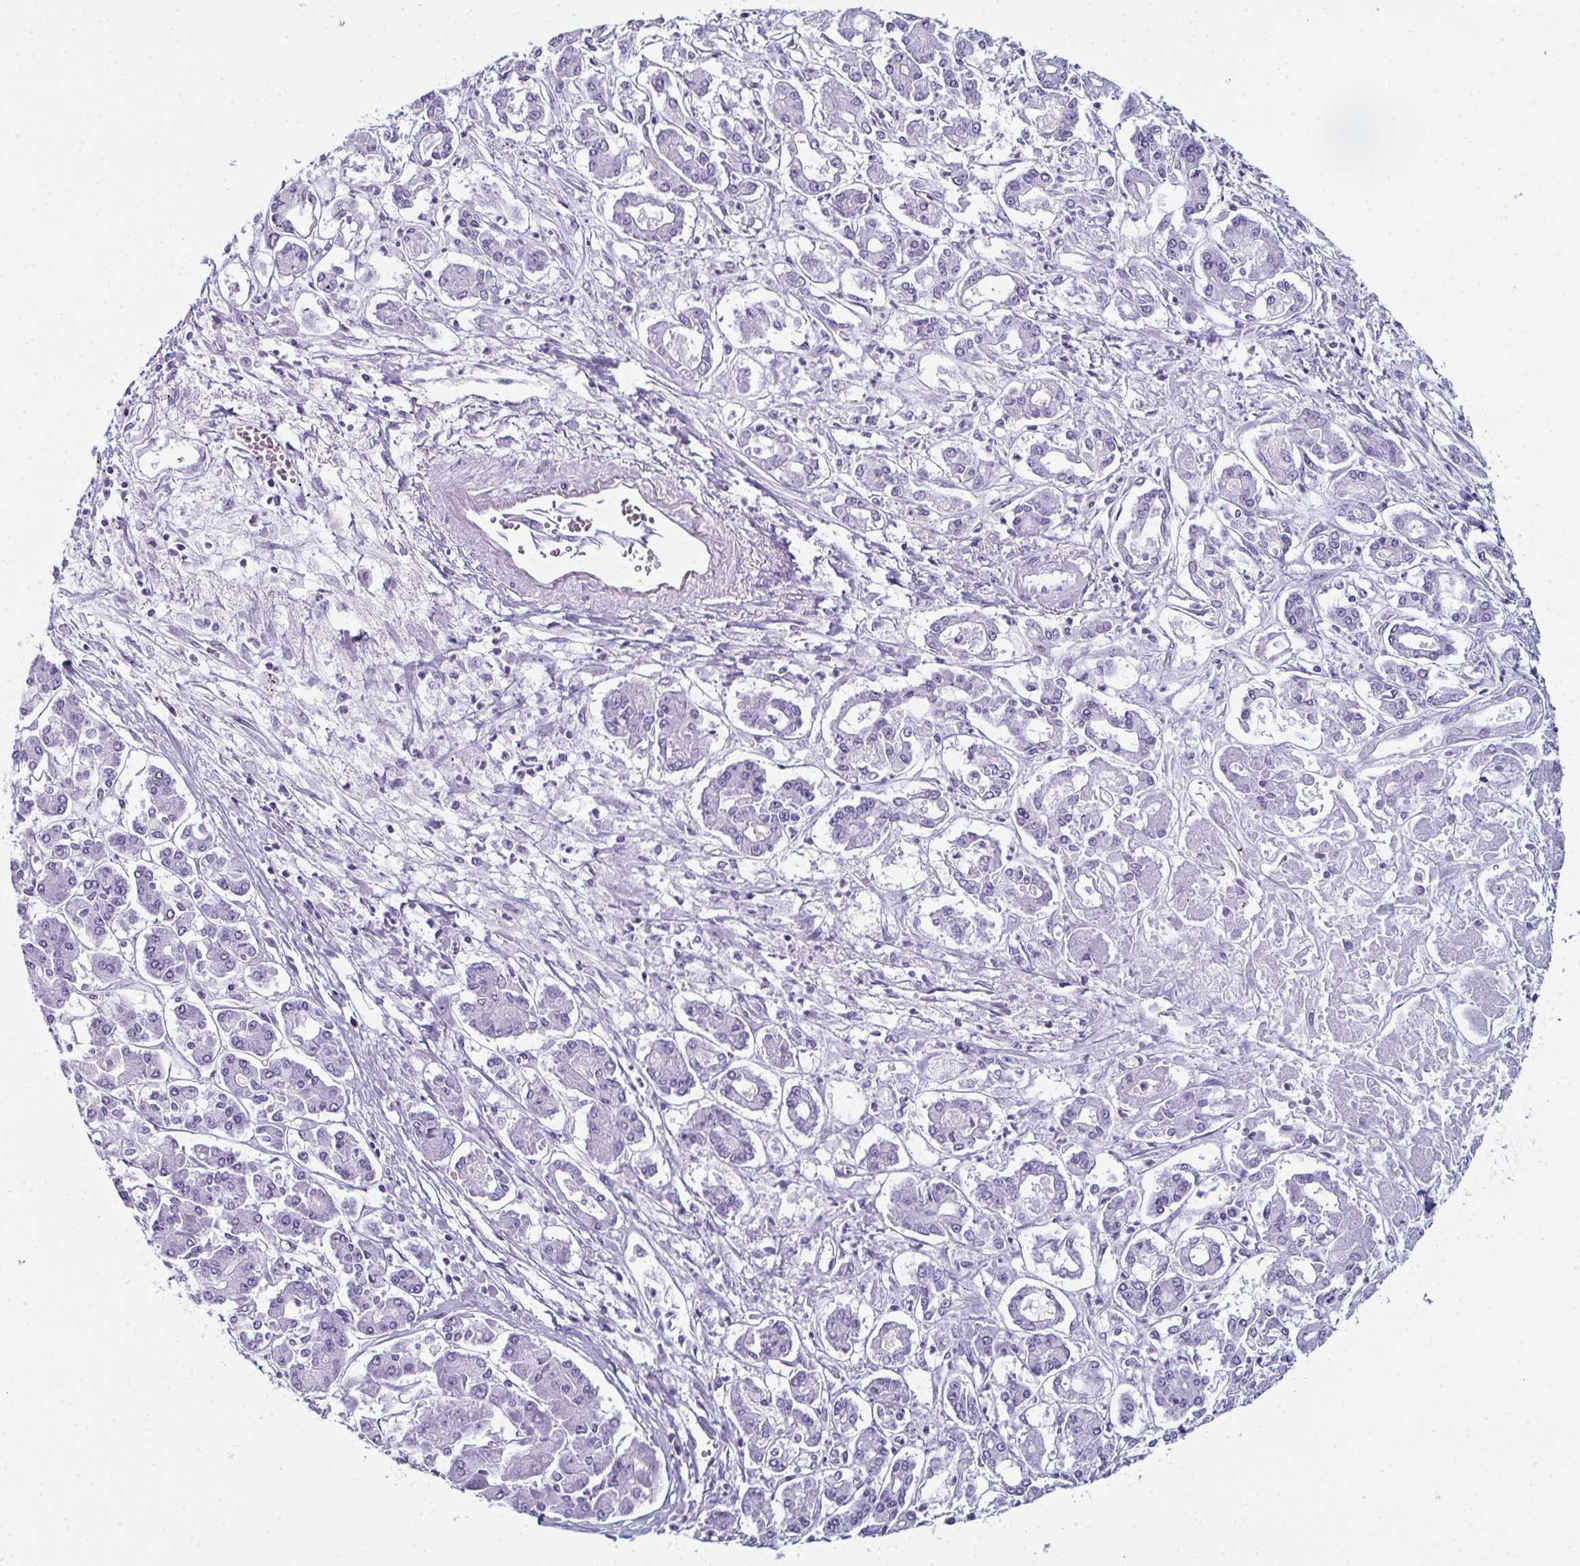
{"staining": {"intensity": "negative", "quantity": "none", "location": "none"}, "tissue": "pancreatic cancer", "cell_type": "Tumor cells", "image_type": "cancer", "snomed": [{"axis": "morphology", "description": "Adenocarcinoma, NOS"}, {"axis": "topography", "description": "Pancreas"}], "caption": "Immunohistochemistry photomicrograph of pancreatic cancer stained for a protein (brown), which reveals no staining in tumor cells. Brightfield microscopy of immunohistochemistry (IHC) stained with DAB (brown) and hematoxylin (blue), captured at high magnification.", "gene": "ENKUR", "patient": {"sex": "male", "age": 85}}